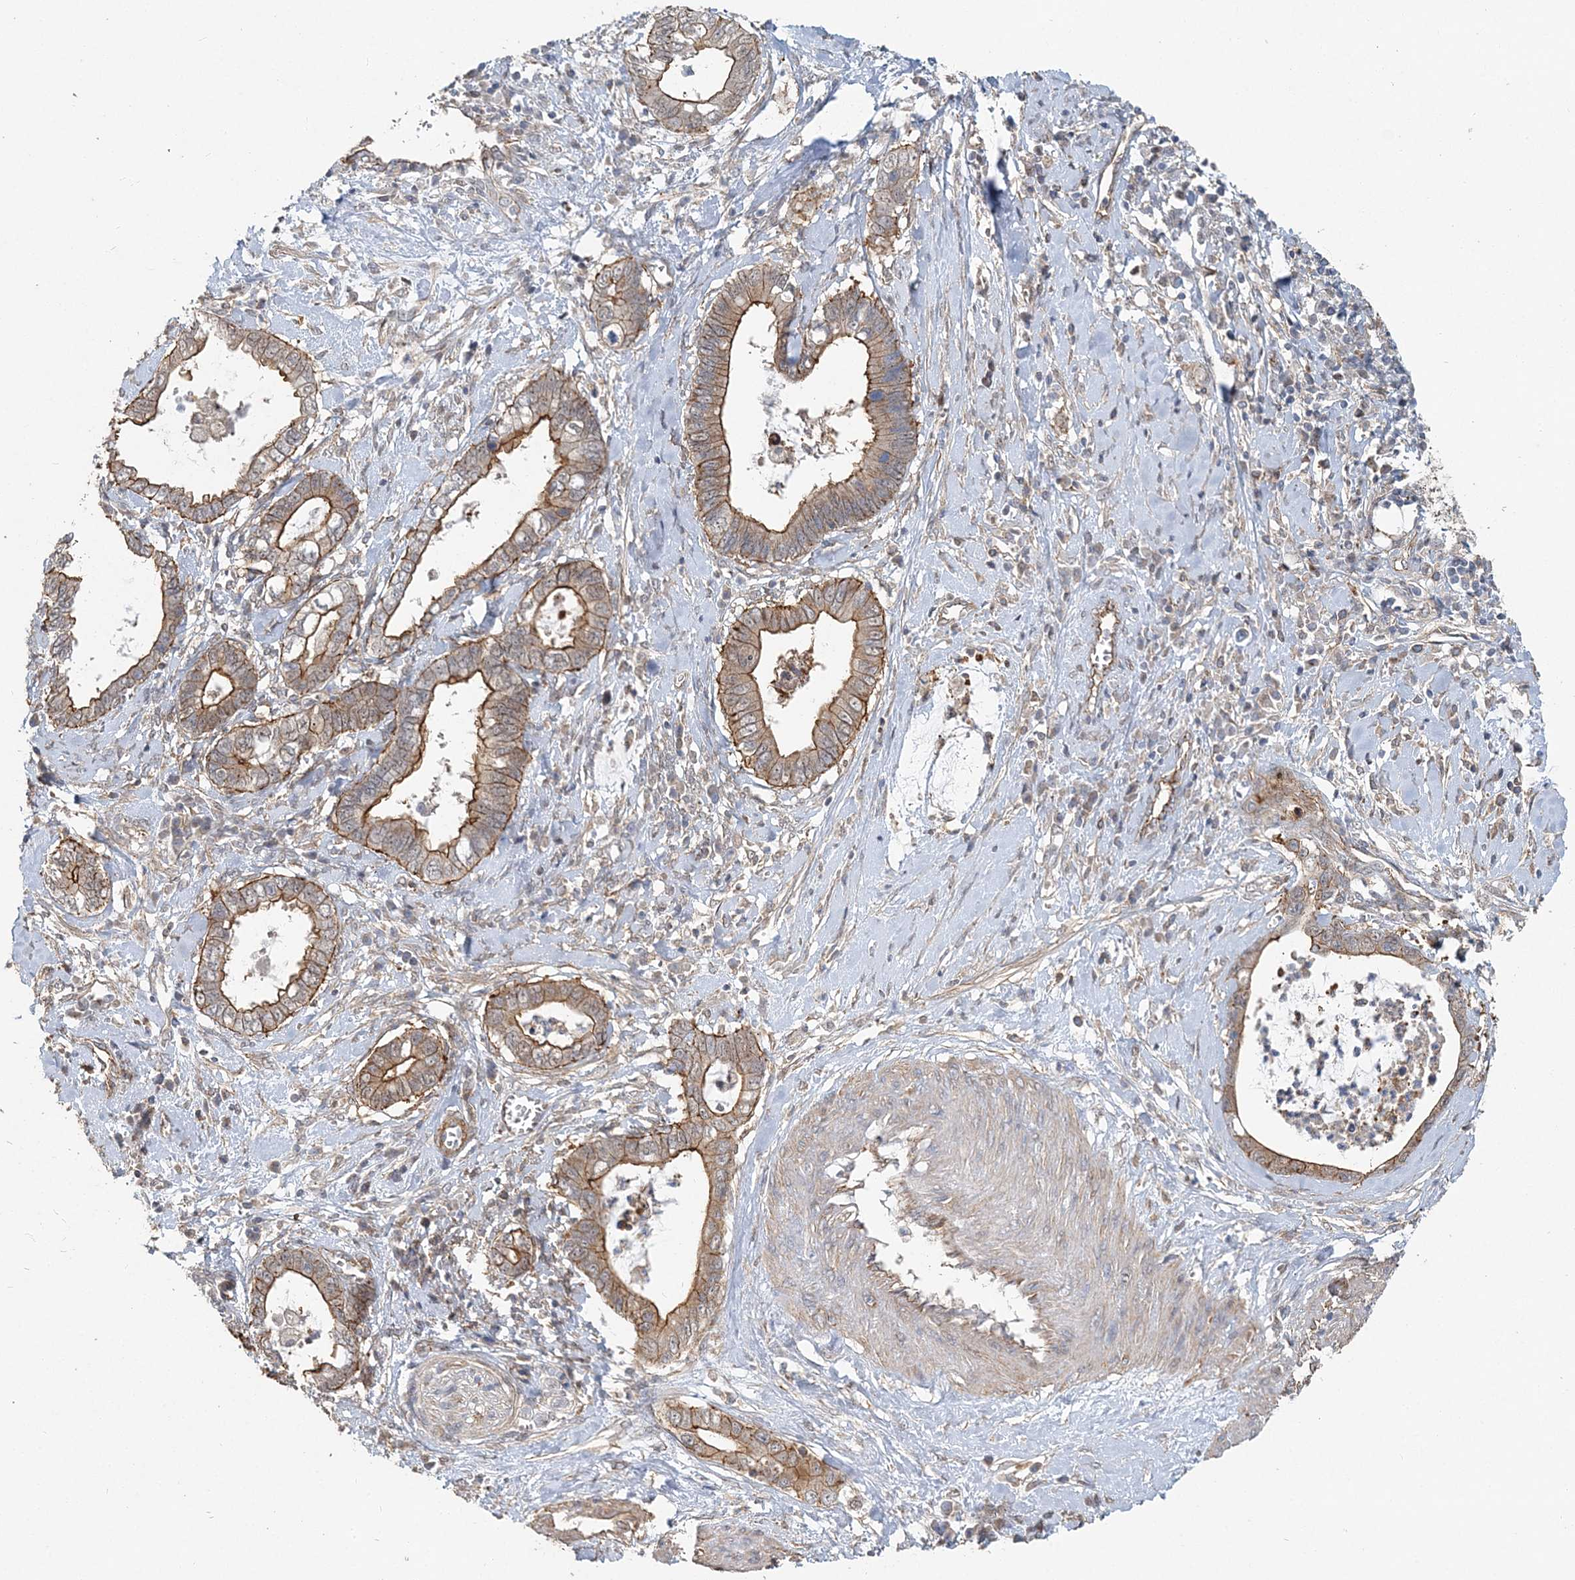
{"staining": {"intensity": "moderate", "quantity": ">75%", "location": "cytoplasmic/membranous"}, "tissue": "cervical cancer", "cell_type": "Tumor cells", "image_type": "cancer", "snomed": [{"axis": "morphology", "description": "Adenocarcinoma, NOS"}, {"axis": "topography", "description": "Cervix"}], "caption": "Protein staining of cervical adenocarcinoma tissue exhibits moderate cytoplasmic/membranous staining in approximately >75% of tumor cells. (IHC, brightfield microscopy, high magnification).", "gene": "MAT2B", "patient": {"sex": "female", "age": 44}}